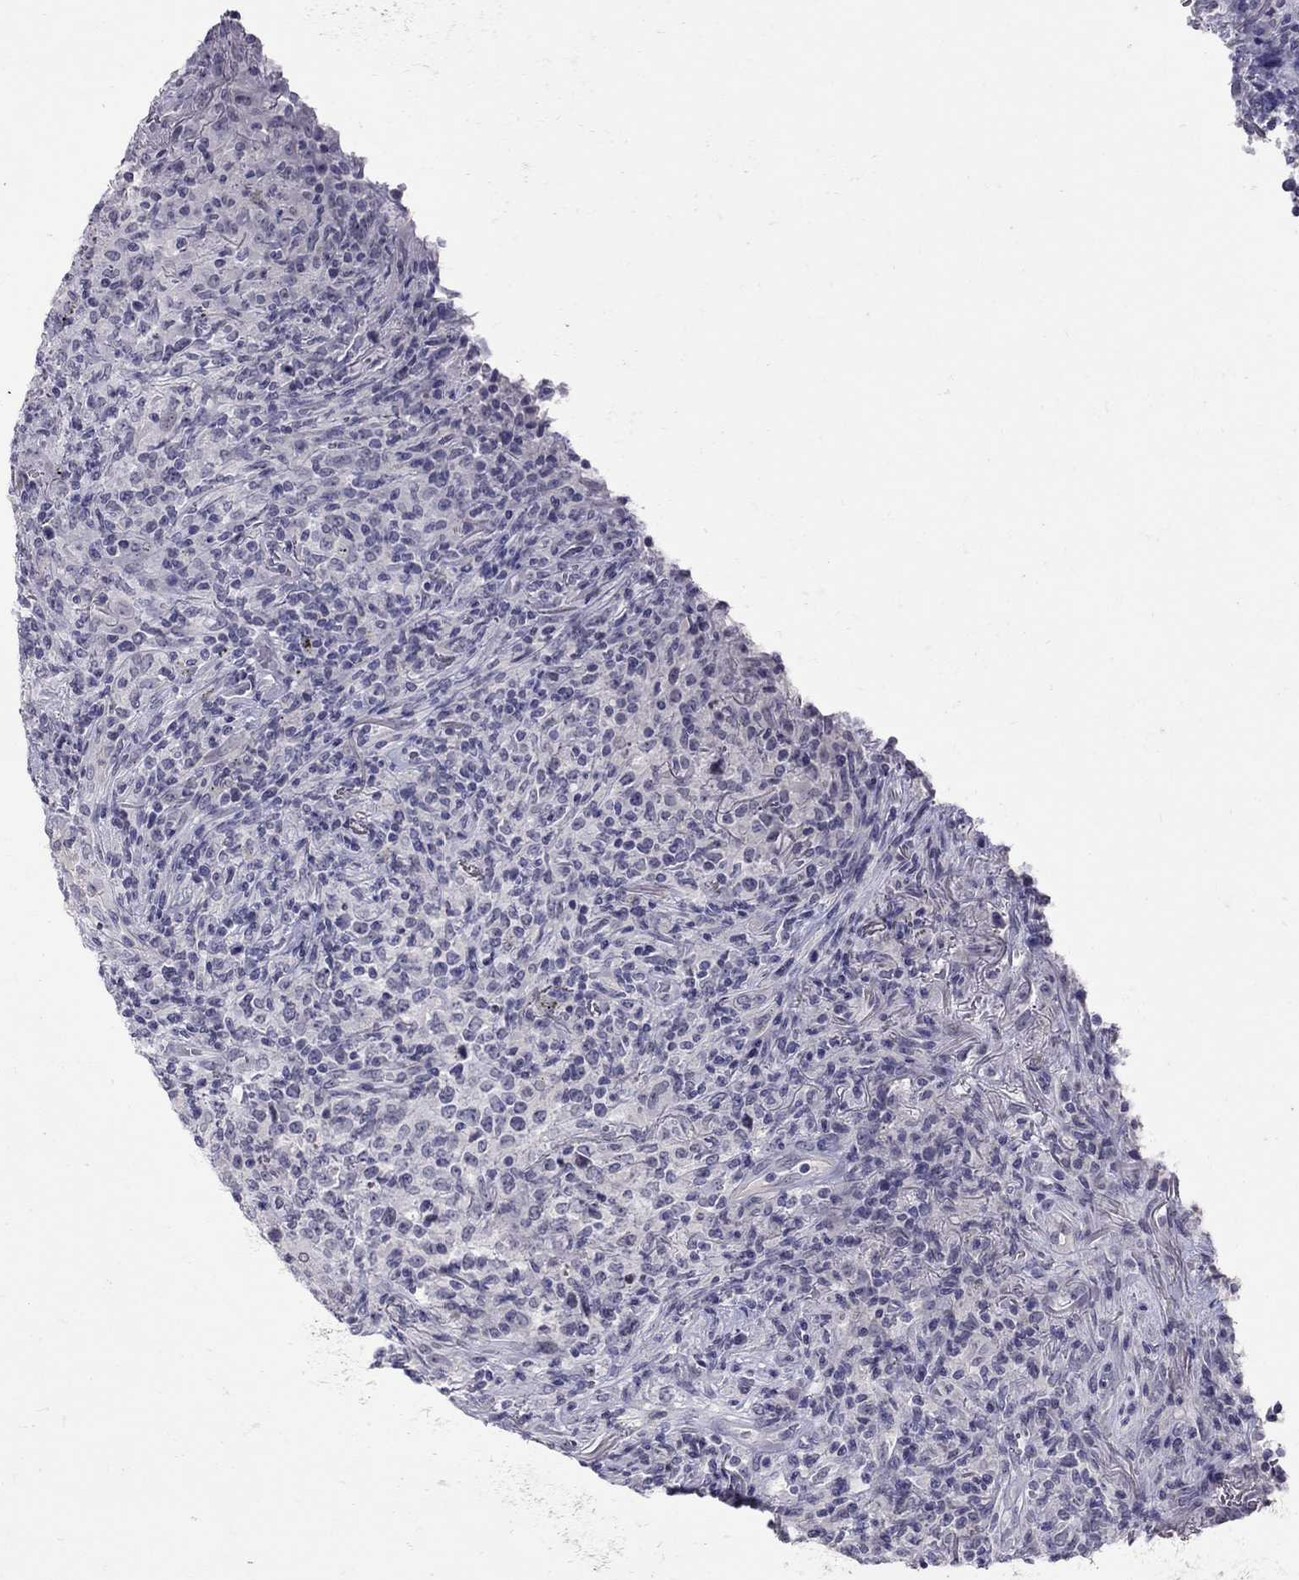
{"staining": {"intensity": "negative", "quantity": "none", "location": "none"}, "tissue": "lymphoma", "cell_type": "Tumor cells", "image_type": "cancer", "snomed": [{"axis": "morphology", "description": "Malignant lymphoma, non-Hodgkin's type, High grade"}, {"axis": "topography", "description": "Lung"}], "caption": "This is an IHC photomicrograph of lymphoma. There is no expression in tumor cells.", "gene": "JHY", "patient": {"sex": "male", "age": 79}}